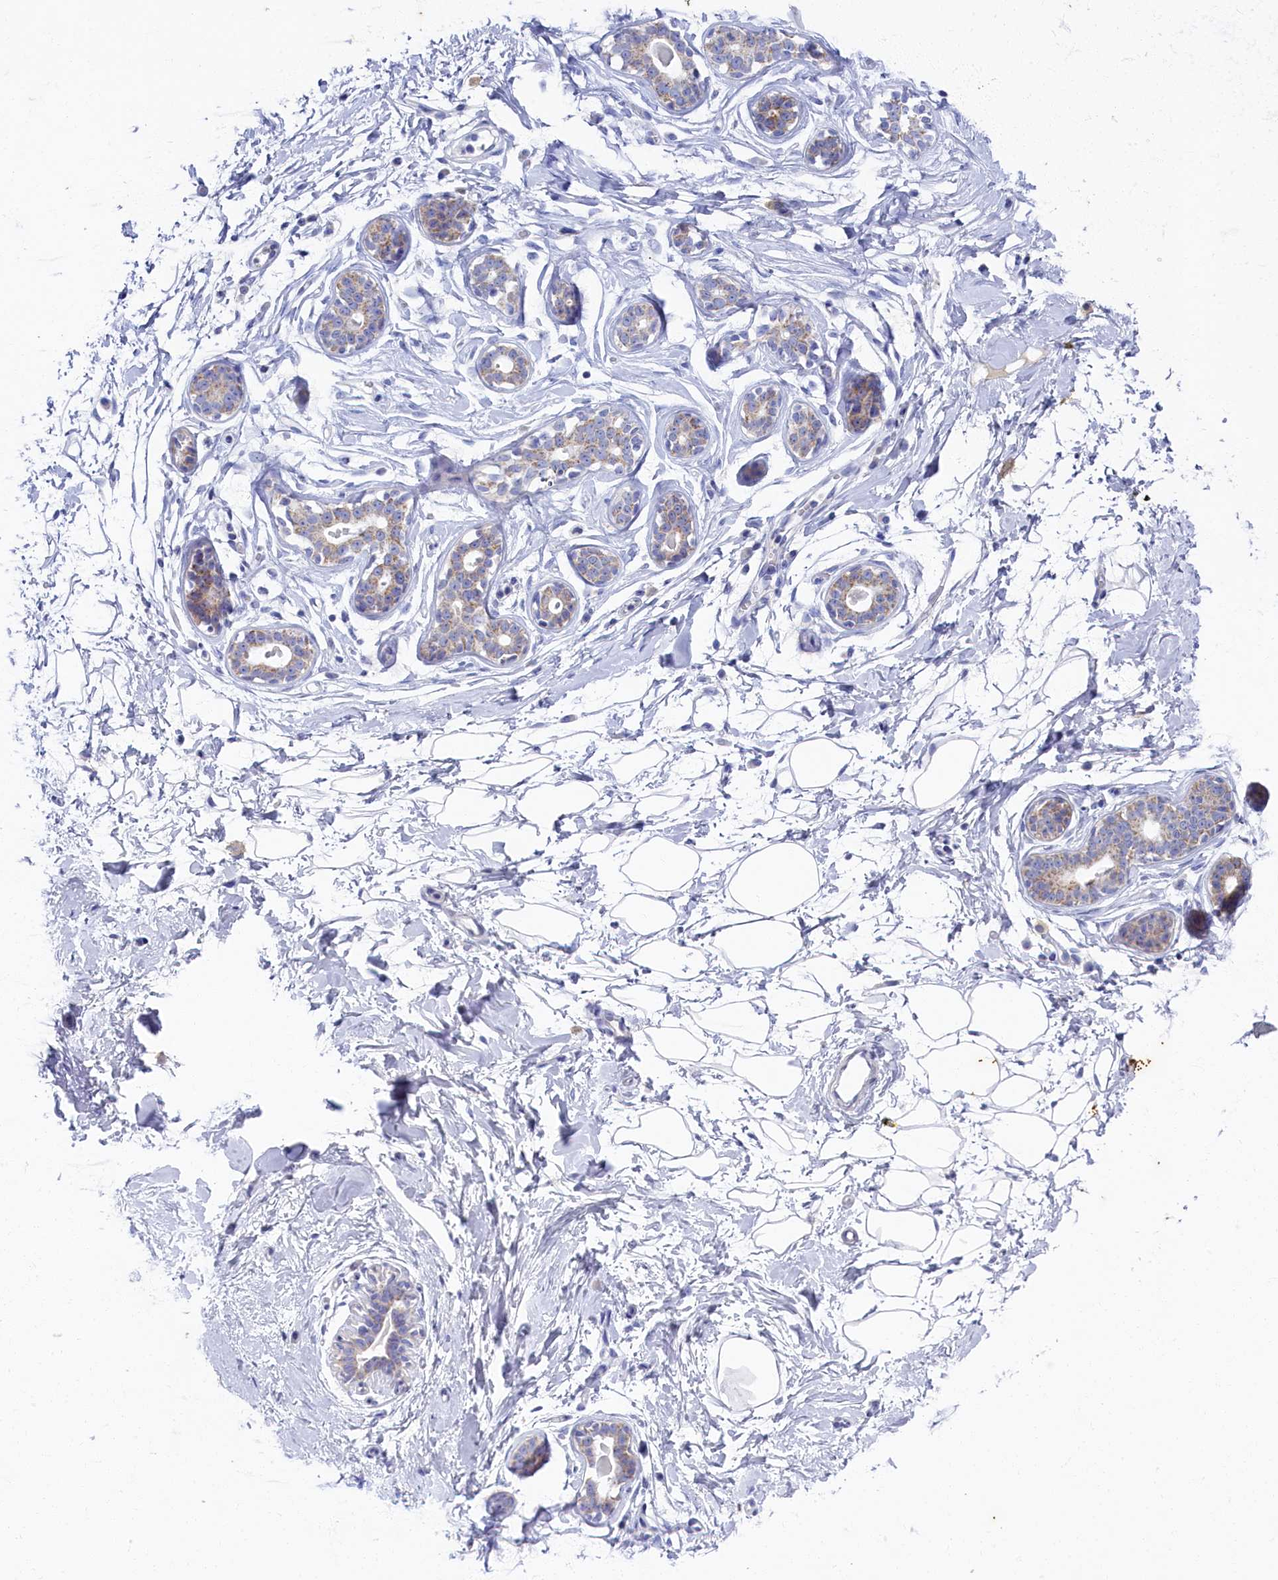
{"staining": {"intensity": "negative", "quantity": "none", "location": "none"}, "tissue": "breast", "cell_type": "Adipocytes", "image_type": "normal", "snomed": [{"axis": "morphology", "description": "Normal tissue, NOS"}, {"axis": "morphology", "description": "Adenoma, NOS"}, {"axis": "topography", "description": "Breast"}], "caption": "Immunohistochemistry histopathology image of normal breast stained for a protein (brown), which shows no expression in adipocytes.", "gene": "OCIAD2", "patient": {"sex": "female", "age": 23}}